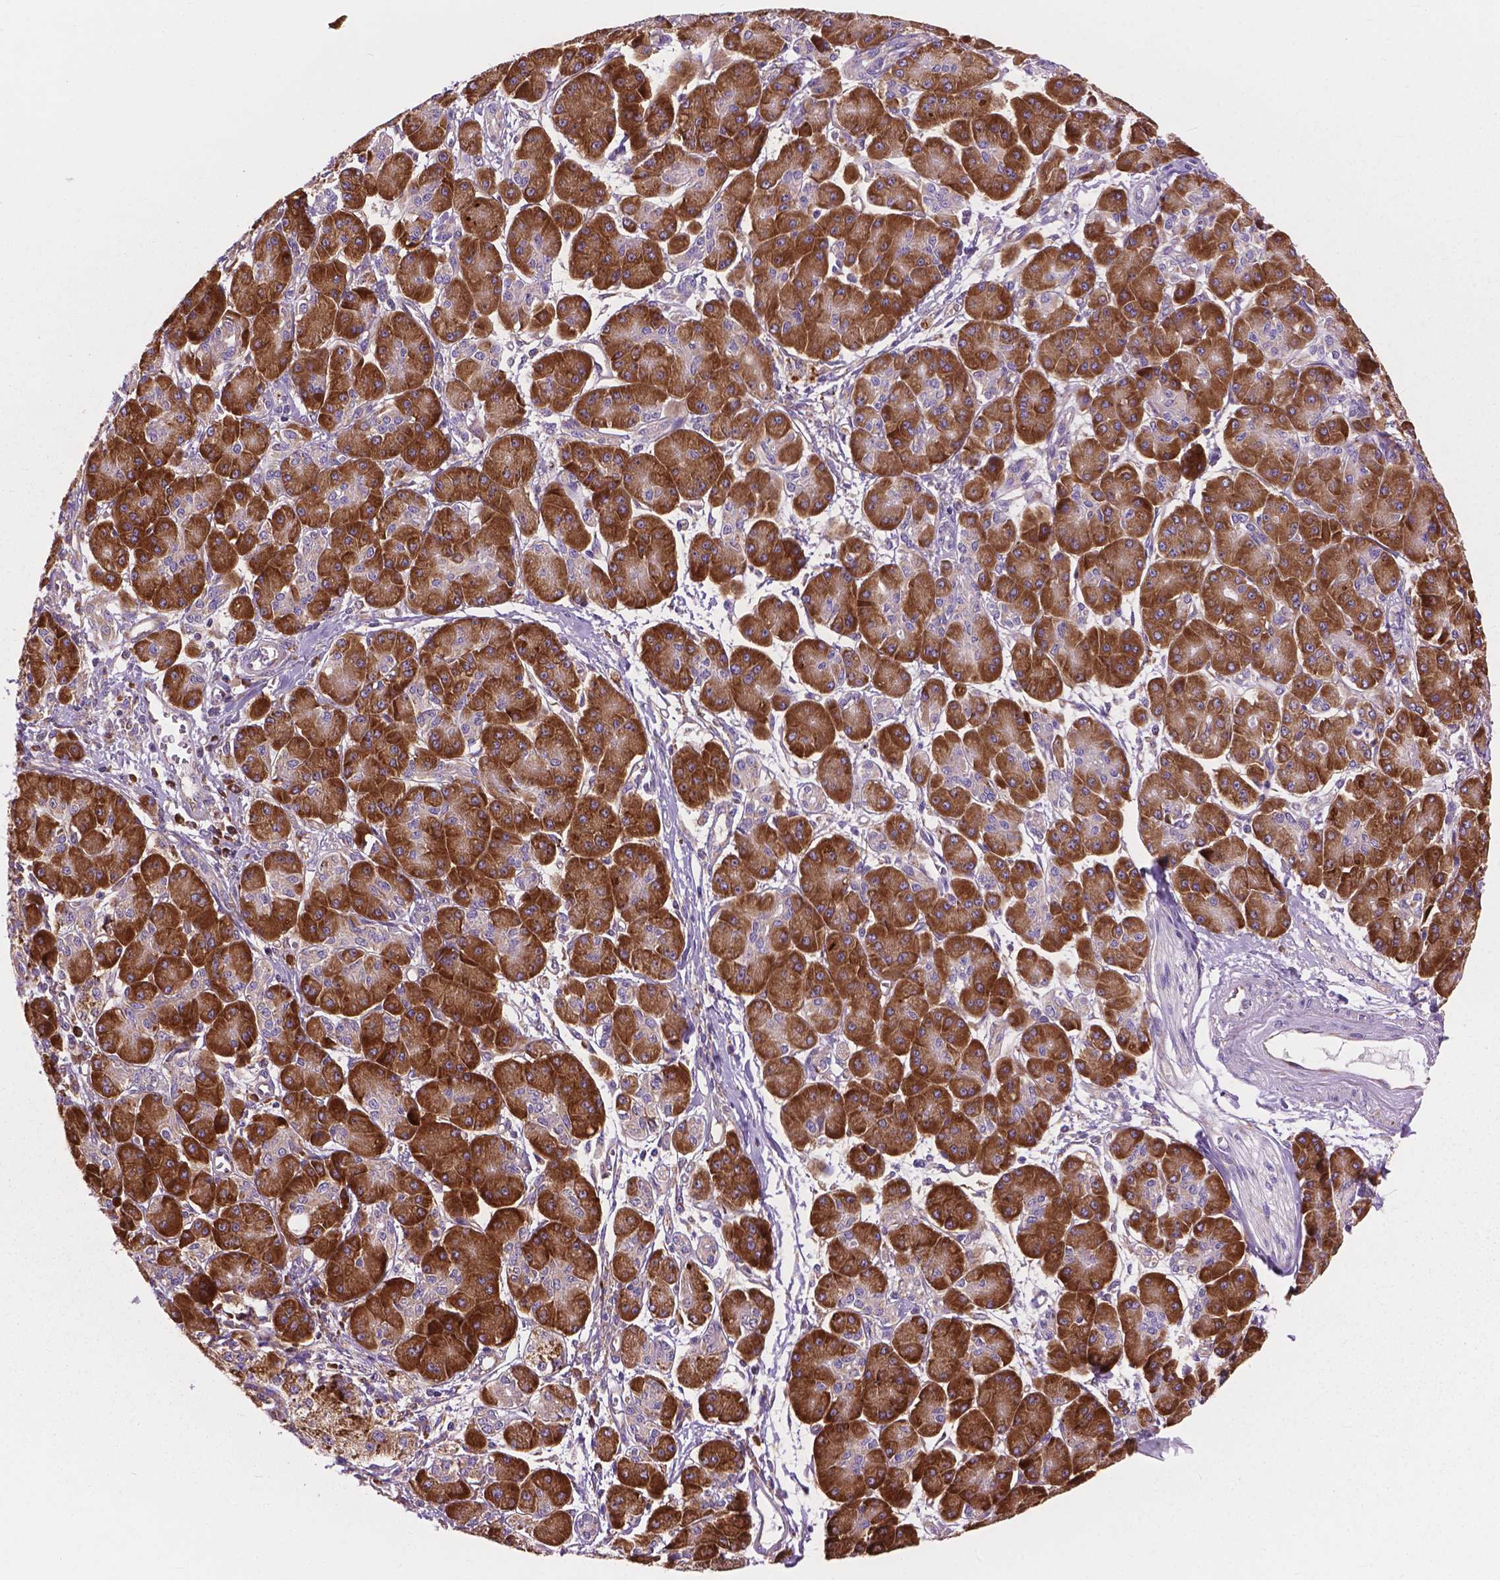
{"staining": {"intensity": "moderate", "quantity": ">75%", "location": "cytoplasmic/membranous"}, "tissue": "pancreatic cancer", "cell_type": "Tumor cells", "image_type": "cancer", "snomed": [{"axis": "morphology", "description": "Adenocarcinoma, NOS"}, {"axis": "topography", "description": "Pancreas"}], "caption": "This histopathology image reveals immunohistochemistry (IHC) staining of human pancreatic cancer, with medium moderate cytoplasmic/membranous staining in about >75% of tumor cells.", "gene": "RPL37A", "patient": {"sex": "male", "age": 70}}